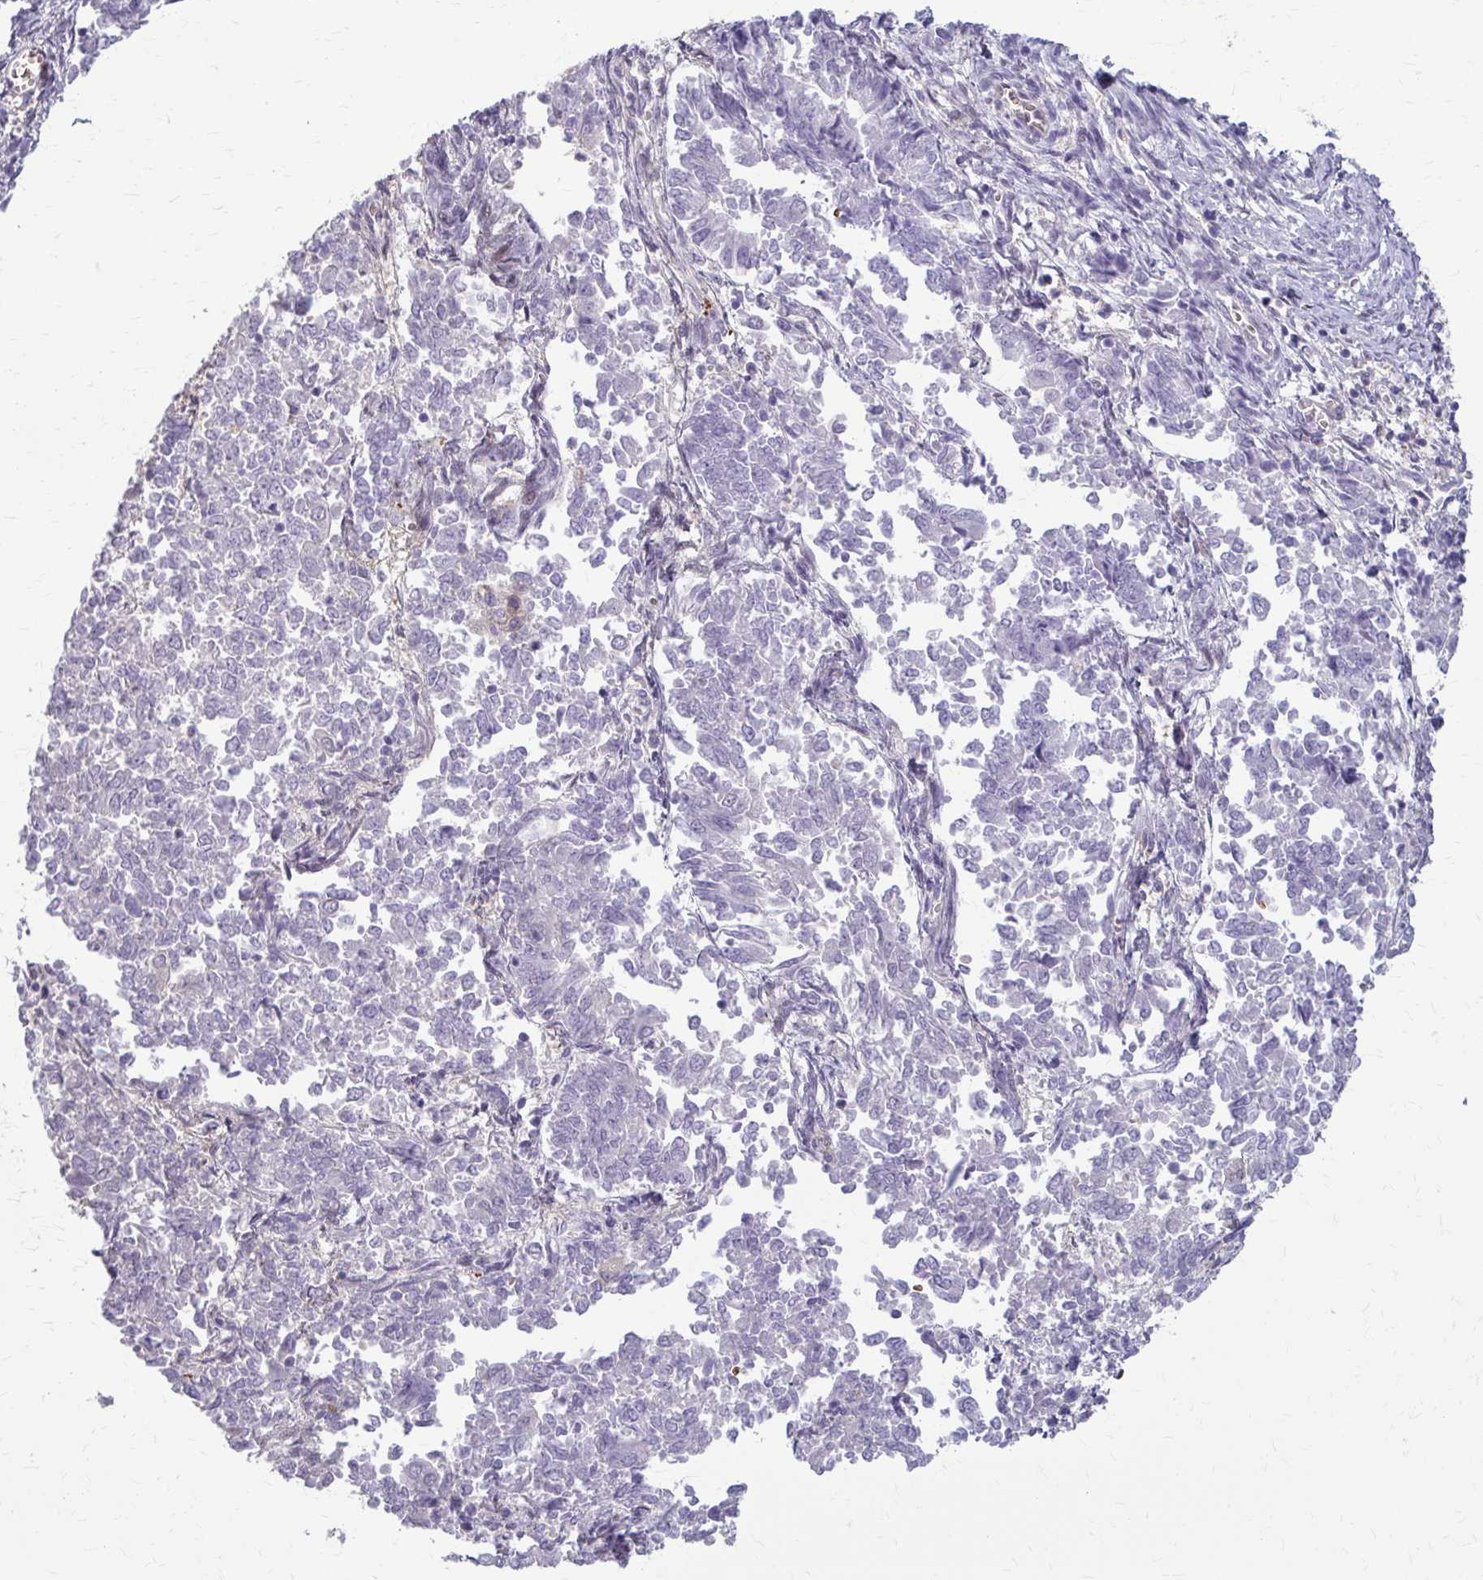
{"staining": {"intensity": "negative", "quantity": "none", "location": "none"}, "tissue": "endometrial cancer", "cell_type": "Tumor cells", "image_type": "cancer", "snomed": [{"axis": "morphology", "description": "Adenocarcinoma, NOS"}, {"axis": "topography", "description": "Endometrium"}], "caption": "Image shows no protein positivity in tumor cells of endometrial cancer tissue.", "gene": "ZNF34", "patient": {"sex": "female", "age": 65}}